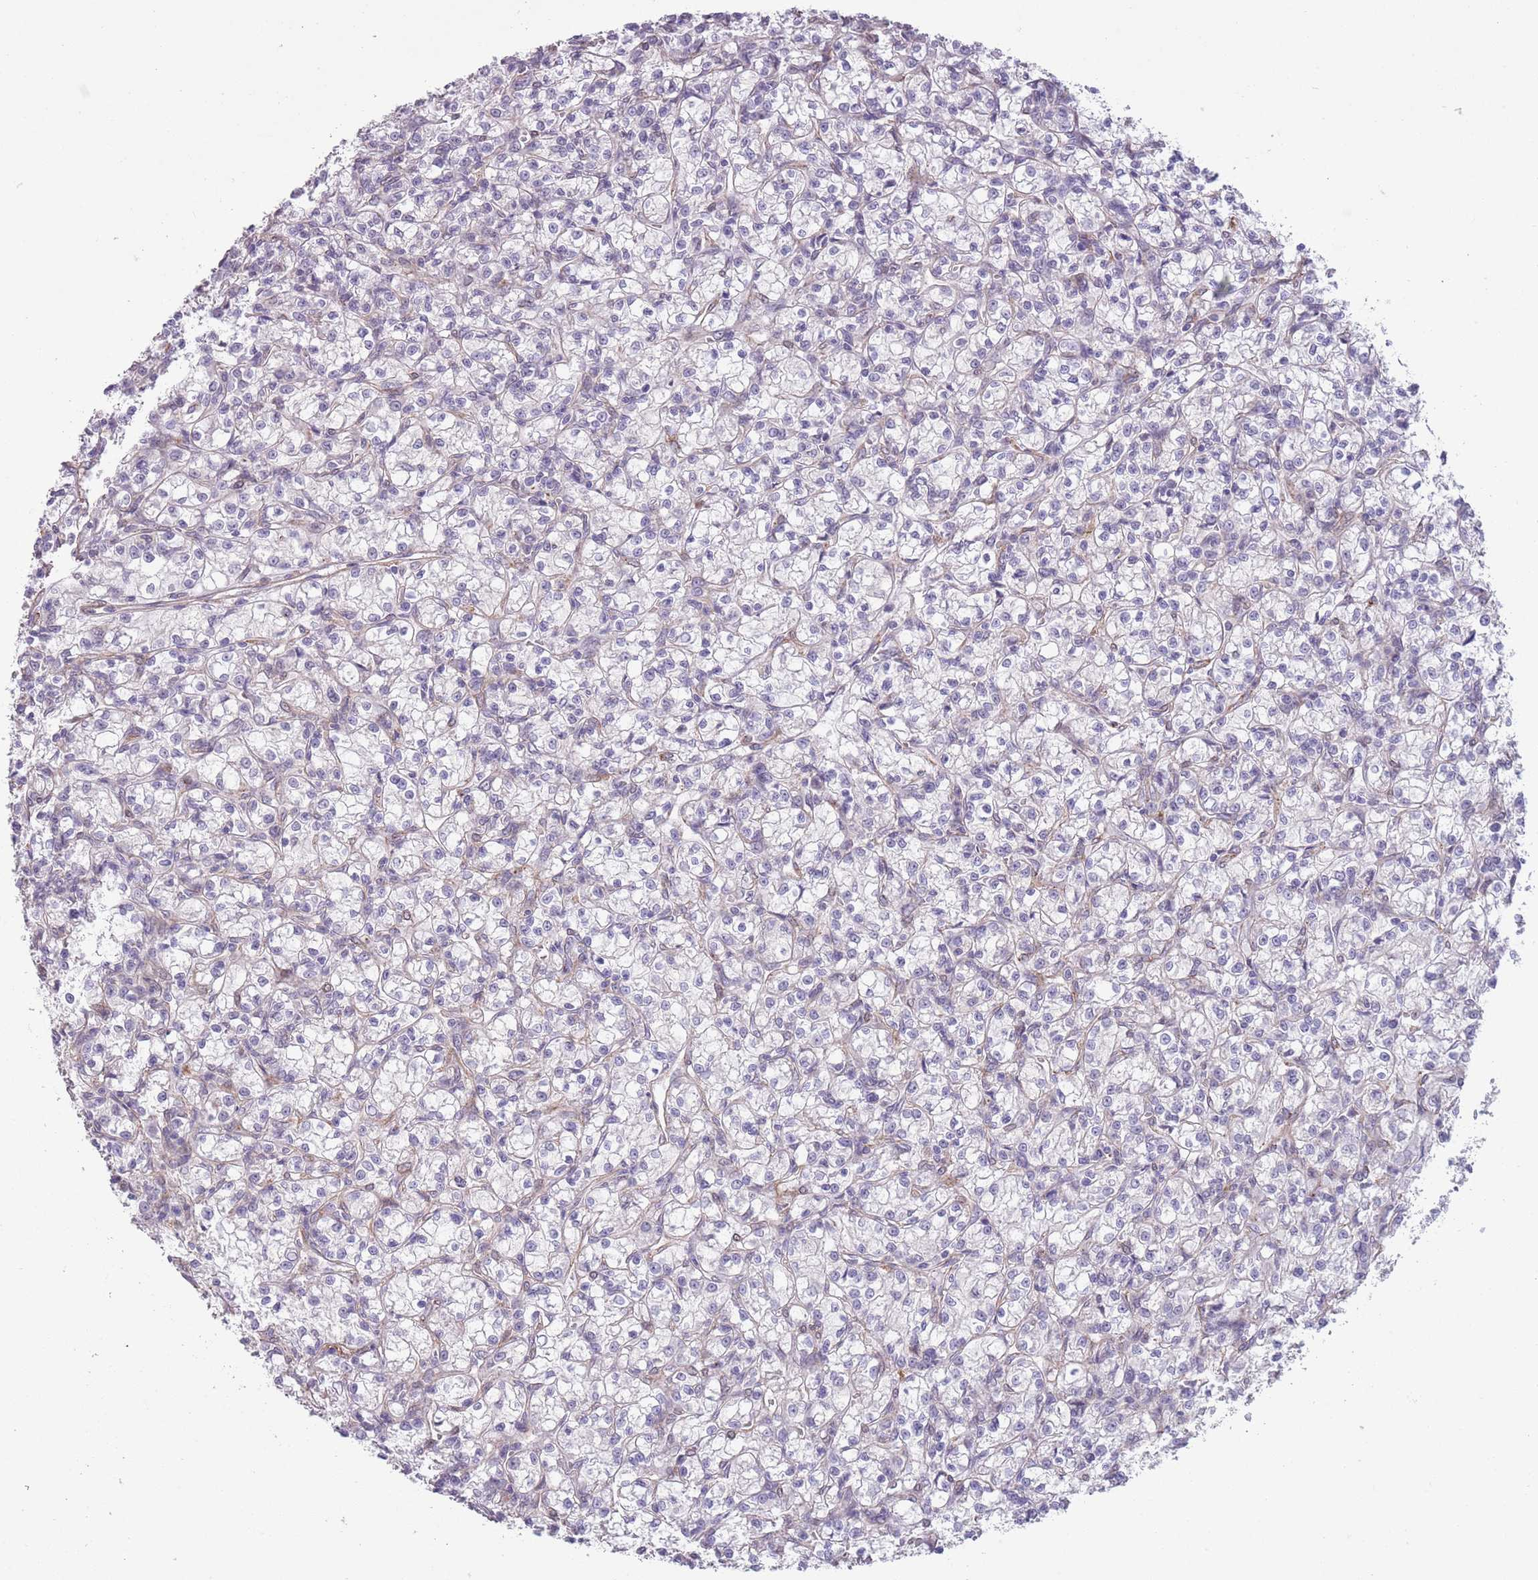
{"staining": {"intensity": "negative", "quantity": "none", "location": "none"}, "tissue": "renal cancer", "cell_type": "Tumor cells", "image_type": "cancer", "snomed": [{"axis": "morphology", "description": "Adenocarcinoma, NOS"}, {"axis": "topography", "description": "Kidney"}], "caption": "Human adenocarcinoma (renal) stained for a protein using IHC shows no staining in tumor cells.", "gene": "CREBZF", "patient": {"sex": "female", "age": 59}}